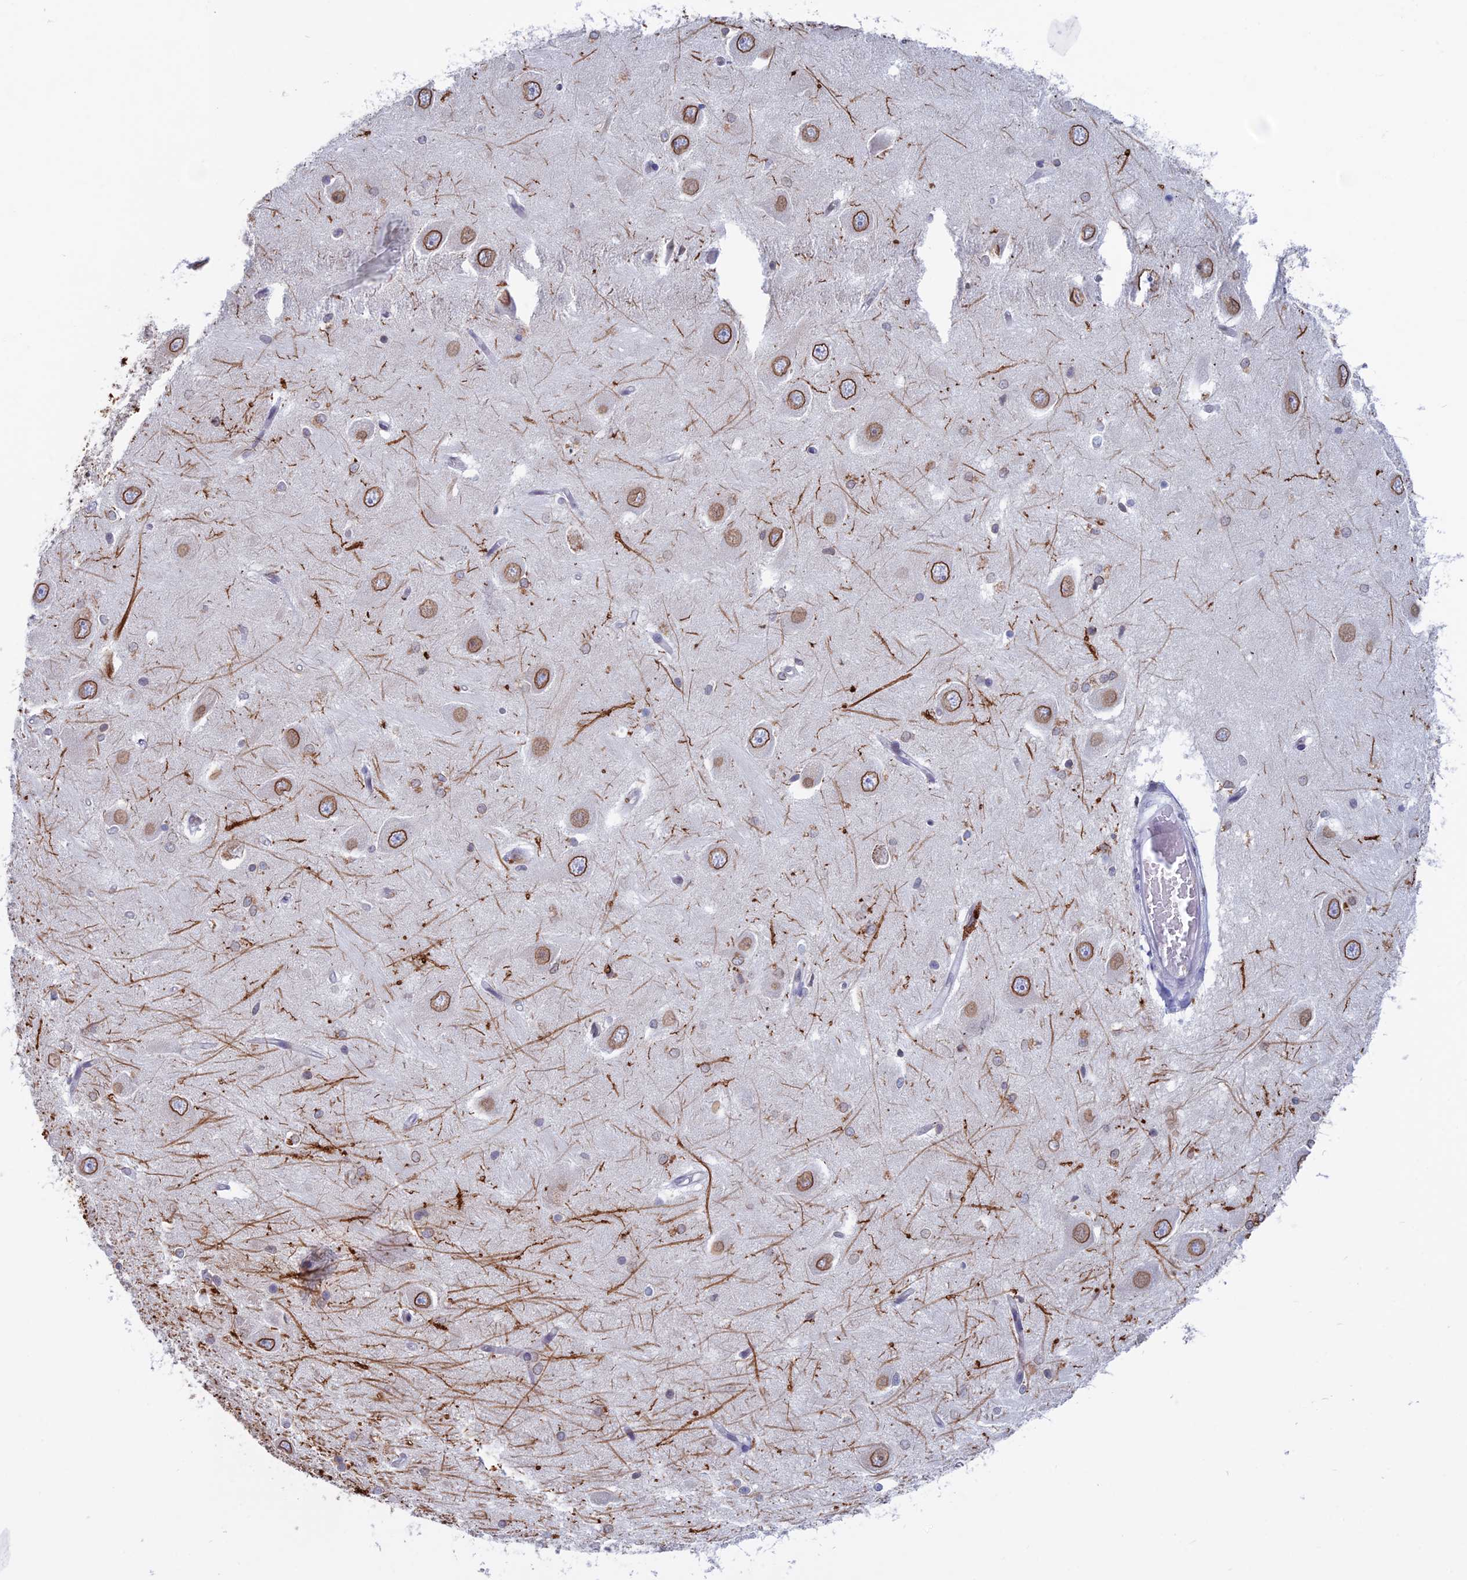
{"staining": {"intensity": "weak", "quantity": "25%-75%", "location": "nuclear"}, "tissue": "hippocampus", "cell_type": "Glial cells", "image_type": "normal", "snomed": [{"axis": "morphology", "description": "Normal tissue, NOS"}, {"axis": "topography", "description": "Hippocampus"}], "caption": "The photomicrograph demonstrates immunohistochemical staining of unremarkable hippocampus. There is weak nuclear staining is appreciated in approximately 25%-75% of glial cells. The staining was performed using DAB, with brown indicating positive protein expression. Nuclei are stained blue with hematoxylin.", "gene": "WDR46", "patient": {"sex": "male", "age": 45}}